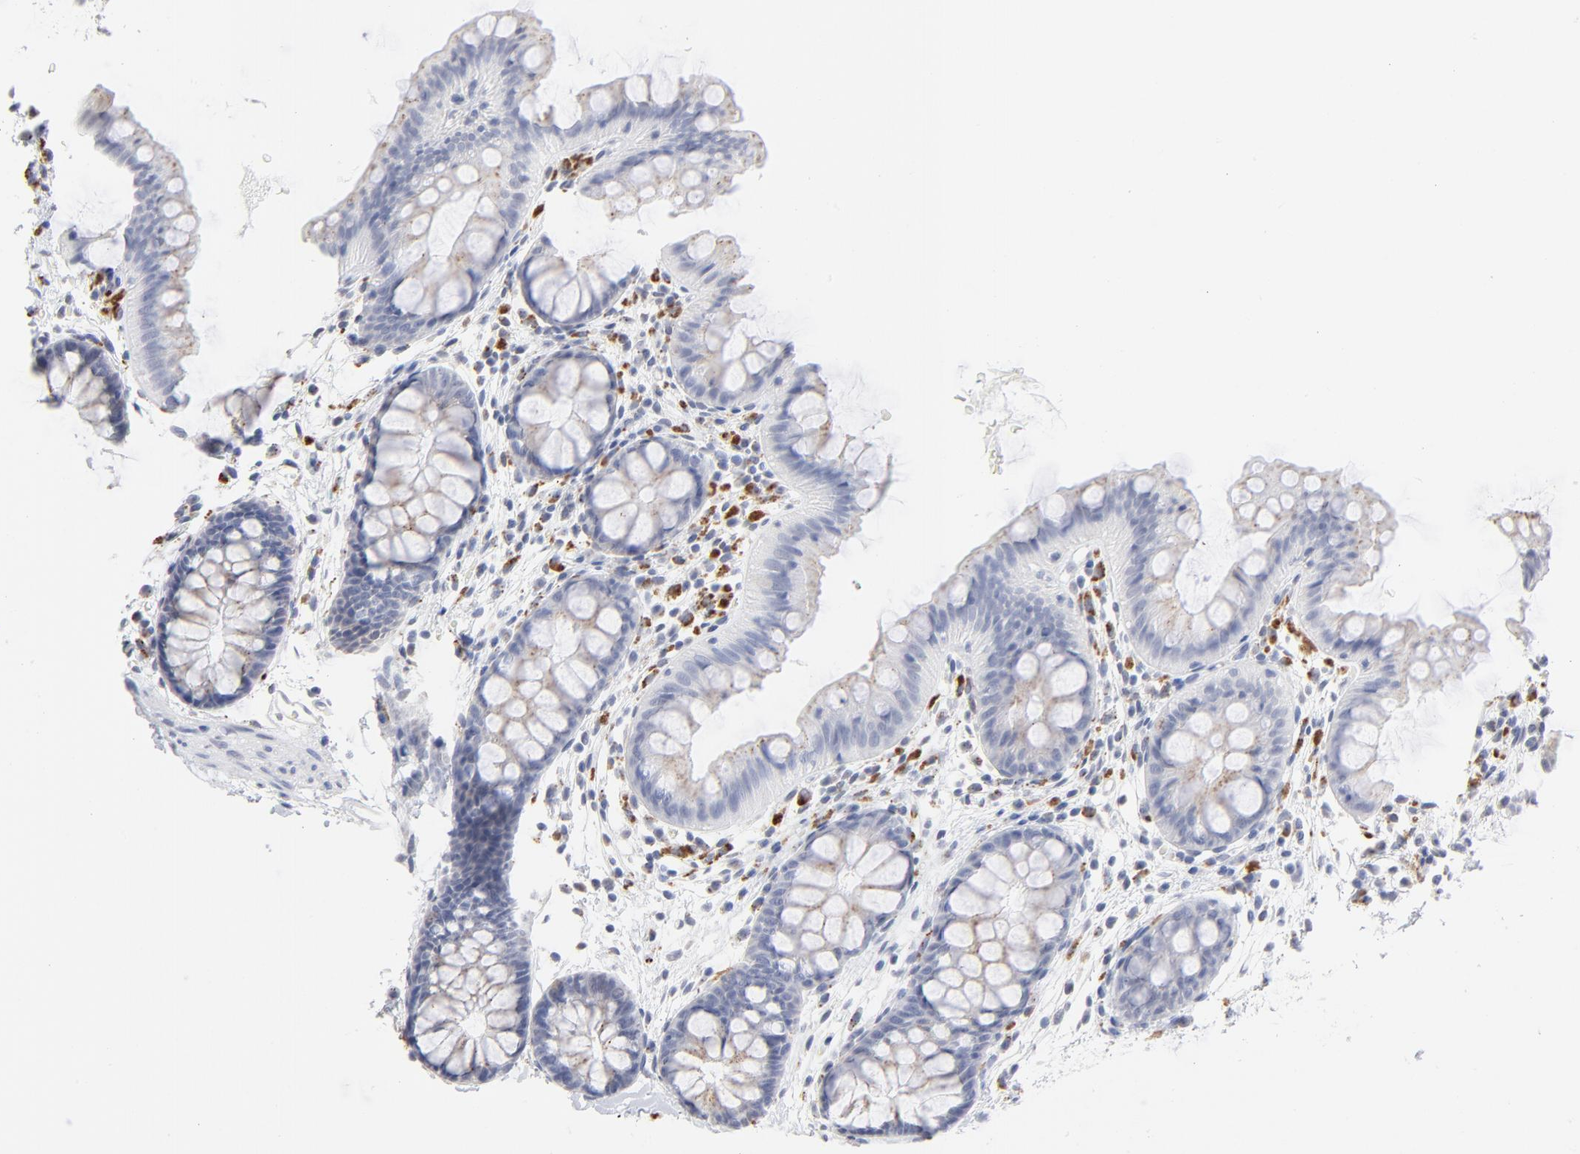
{"staining": {"intensity": "negative", "quantity": "none", "location": "none"}, "tissue": "colon", "cell_type": "Endothelial cells", "image_type": "normal", "snomed": [{"axis": "morphology", "description": "Normal tissue, NOS"}, {"axis": "topography", "description": "Smooth muscle"}, {"axis": "topography", "description": "Colon"}], "caption": "Benign colon was stained to show a protein in brown. There is no significant positivity in endothelial cells. (DAB (3,3'-diaminobenzidine) immunohistochemistry (IHC), high magnification).", "gene": "LTBP2", "patient": {"sex": "male", "age": 67}}